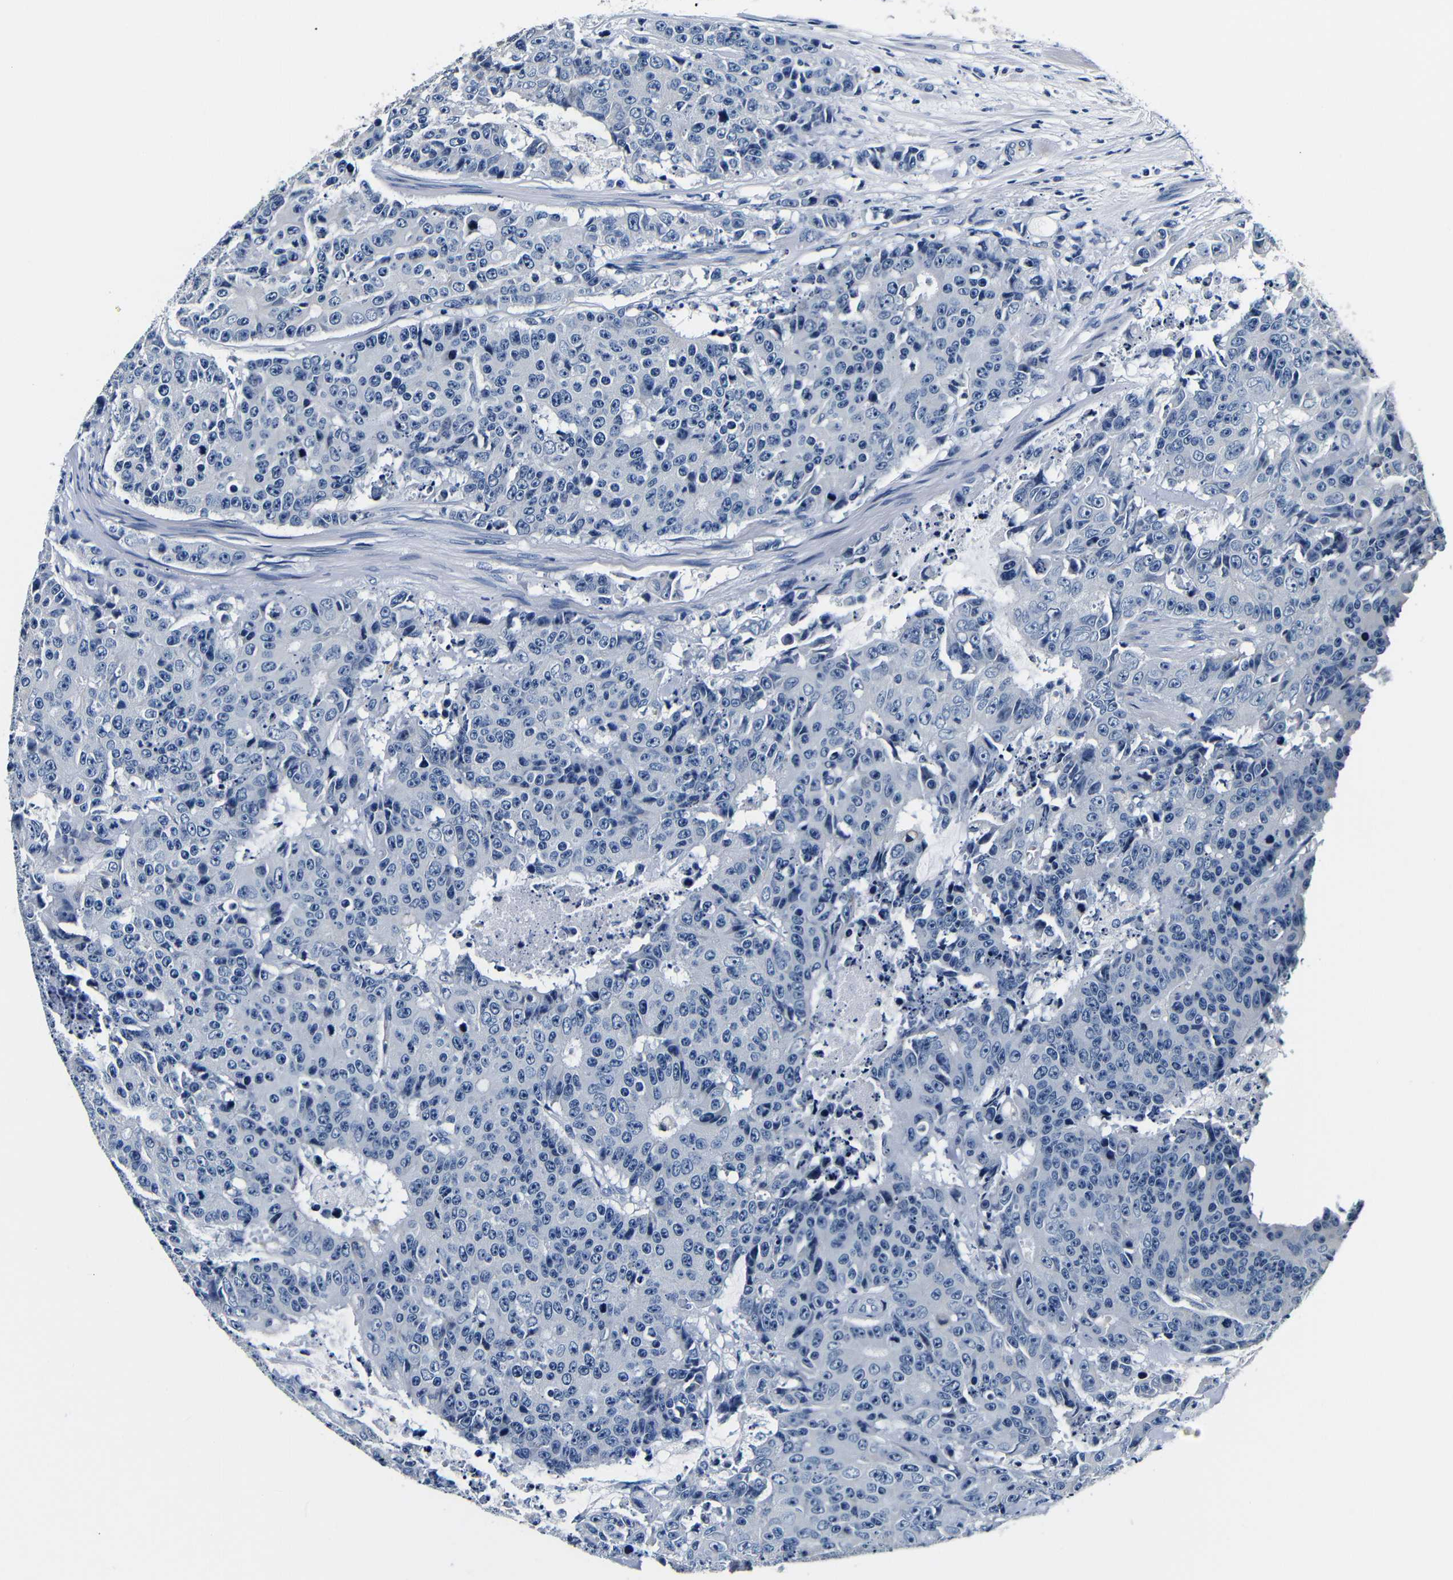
{"staining": {"intensity": "negative", "quantity": "none", "location": "none"}, "tissue": "colorectal cancer", "cell_type": "Tumor cells", "image_type": "cancer", "snomed": [{"axis": "morphology", "description": "Adenocarcinoma, NOS"}, {"axis": "topography", "description": "Colon"}], "caption": "The photomicrograph reveals no staining of tumor cells in colorectal cancer.", "gene": "GP1BA", "patient": {"sex": "female", "age": 86}}